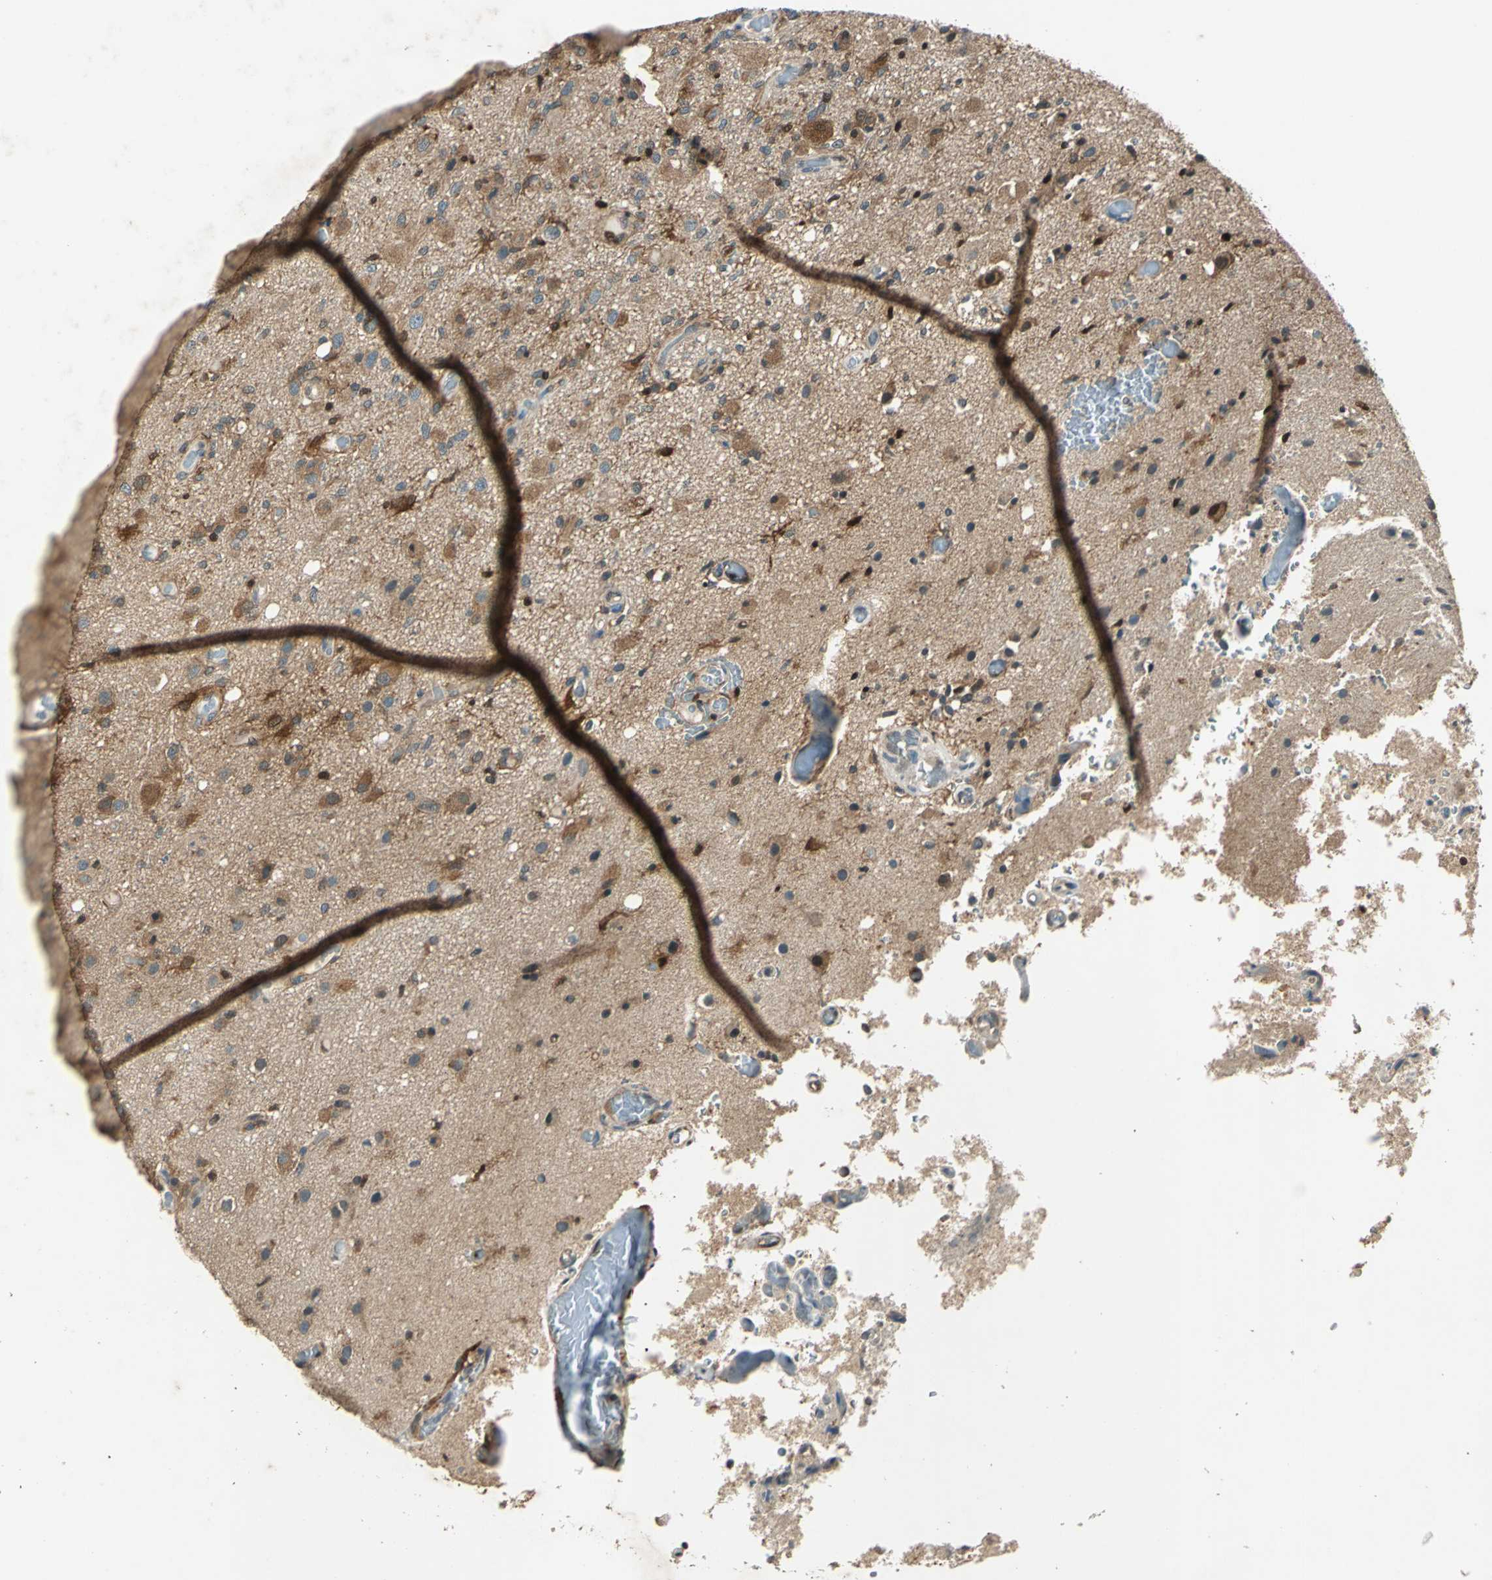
{"staining": {"intensity": "moderate", "quantity": ">75%", "location": "cytoplasmic/membranous"}, "tissue": "glioma", "cell_type": "Tumor cells", "image_type": "cancer", "snomed": [{"axis": "morphology", "description": "Normal tissue, NOS"}, {"axis": "morphology", "description": "Glioma, malignant, High grade"}, {"axis": "topography", "description": "Cerebral cortex"}], "caption": "Immunohistochemistry (IHC) staining of glioma, which displays medium levels of moderate cytoplasmic/membranous expression in about >75% of tumor cells indicating moderate cytoplasmic/membranous protein expression. The staining was performed using DAB (3,3'-diaminobenzidine) (brown) for protein detection and nuclei were counterstained in hematoxylin (blue).", "gene": "RRM2B", "patient": {"sex": "male", "age": 77}}